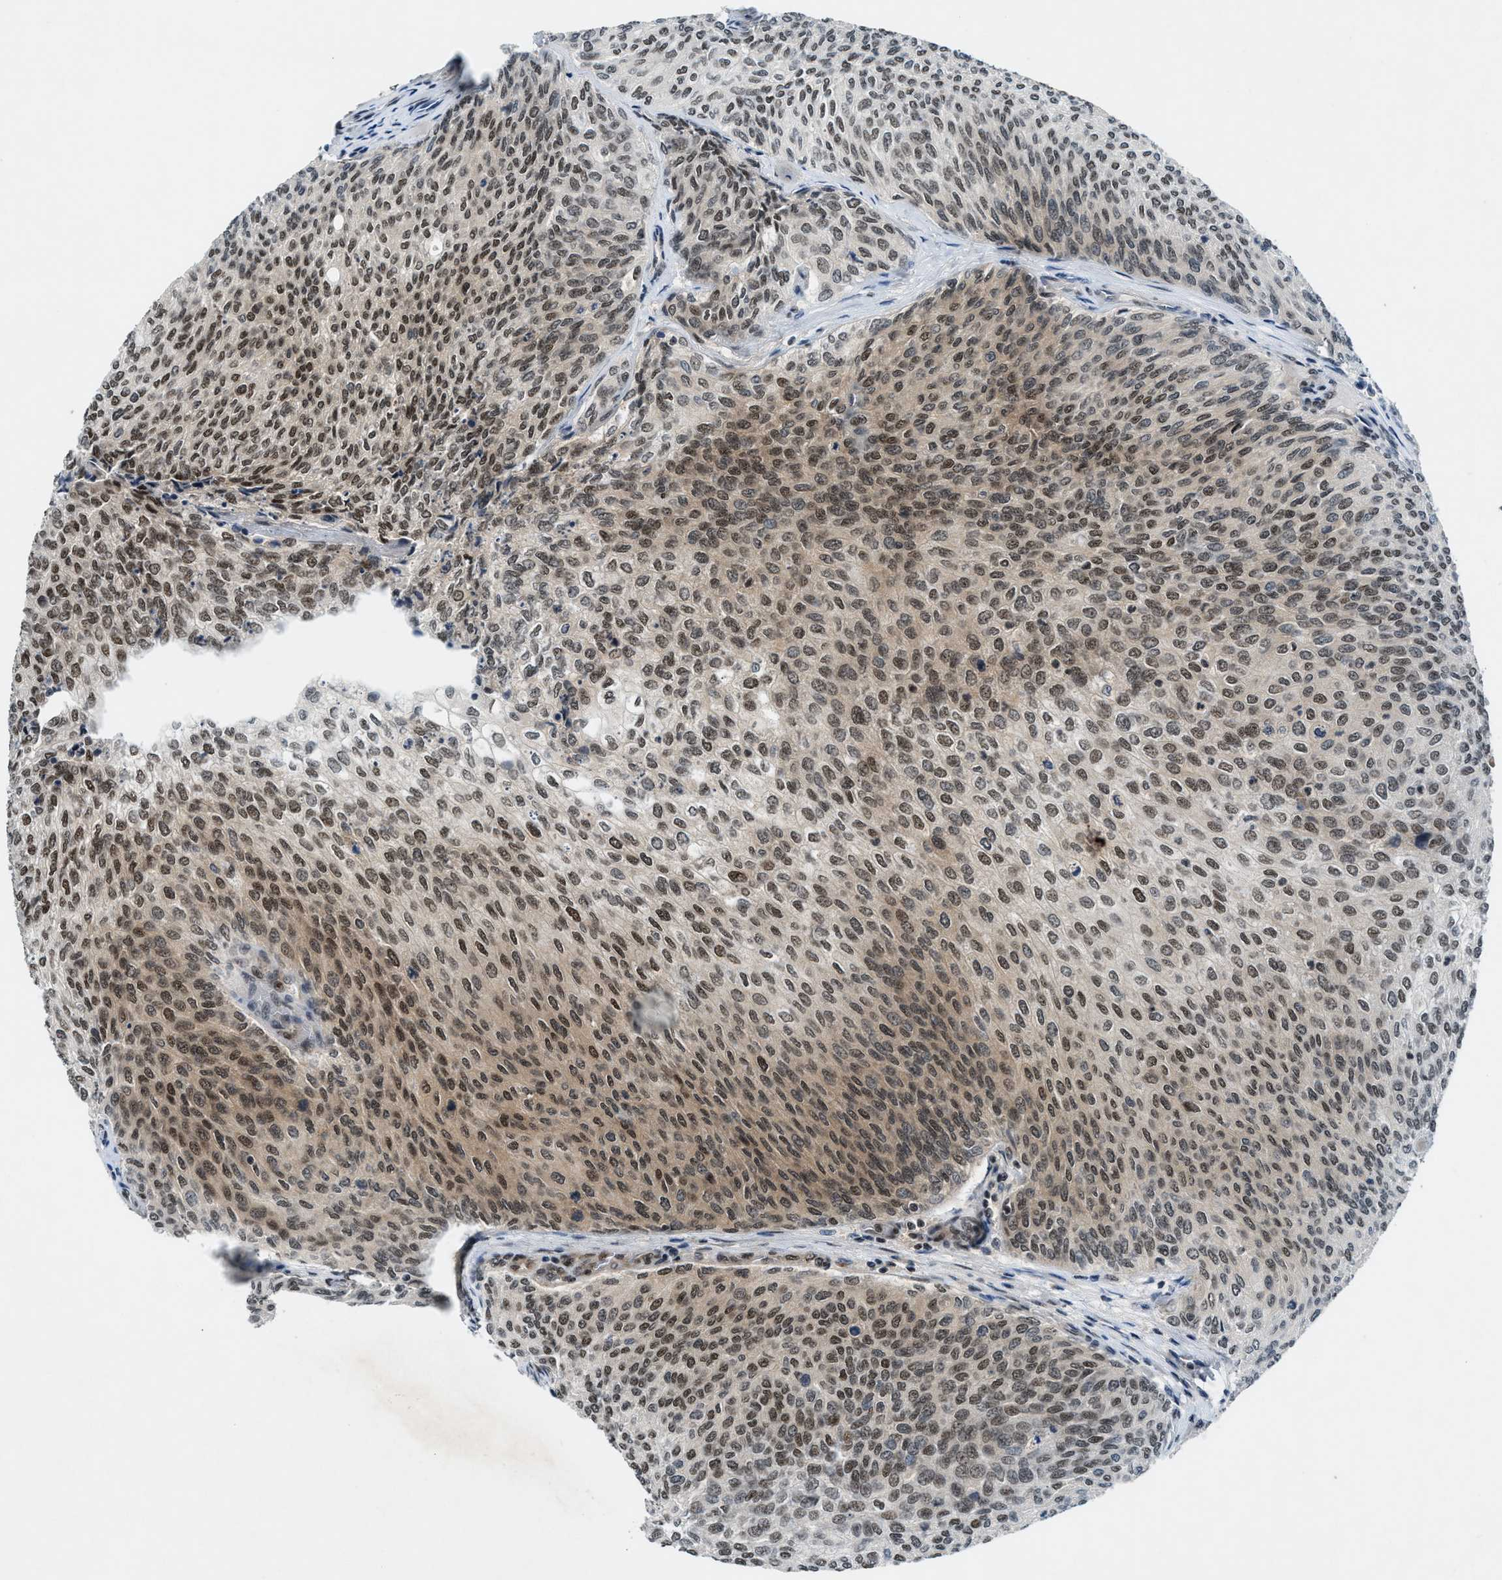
{"staining": {"intensity": "moderate", "quantity": ">75%", "location": "nuclear"}, "tissue": "urothelial cancer", "cell_type": "Tumor cells", "image_type": "cancer", "snomed": [{"axis": "morphology", "description": "Urothelial carcinoma, Low grade"}, {"axis": "topography", "description": "Urinary bladder"}], "caption": "Immunohistochemistry image of neoplastic tissue: human low-grade urothelial carcinoma stained using immunohistochemistry shows medium levels of moderate protein expression localized specifically in the nuclear of tumor cells, appearing as a nuclear brown color.", "gene": "NCOA1", "patient": {"sex": "female", "age": 79}}